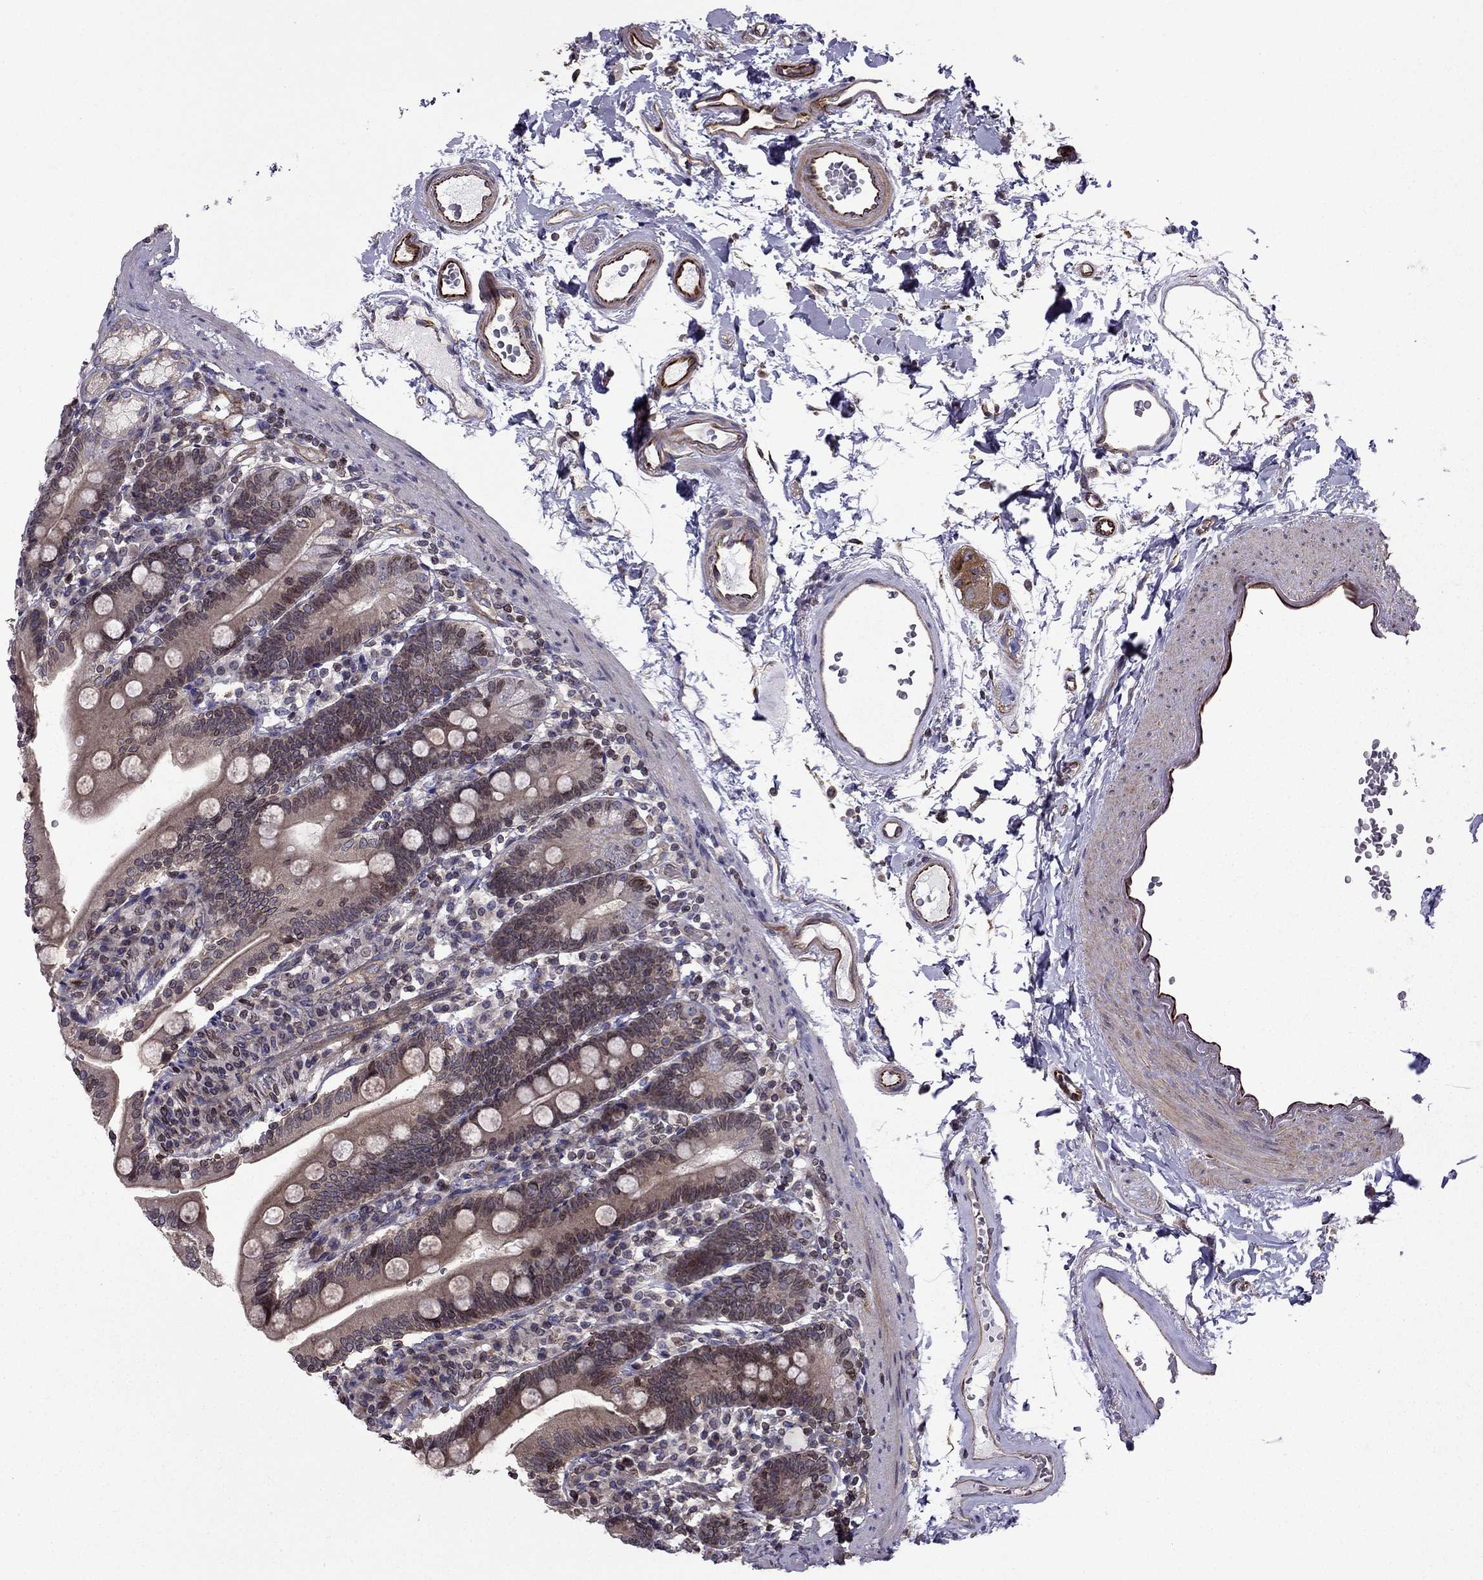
{"staining": {"intensity": "moderate", "quantity": ">75%", "location": "cytoplasmic/membranous"}, "tissue": "duodenum", "cell_type": "Glandular cells", "image_type": "normal", "snomed": [{"axis": "morphology", "description": "Normal tissue, NOS"}, {"axis": "topography", "description": "Duodenum"}], "caption": "The photomicrograph shows staining of benign duodenum, revealing moderate cytoplasmic/membranous protein staining (brown color) within glandular cells.", "gene": "CDC42BPA", "patient": {"sex": "female", "age": 67}}